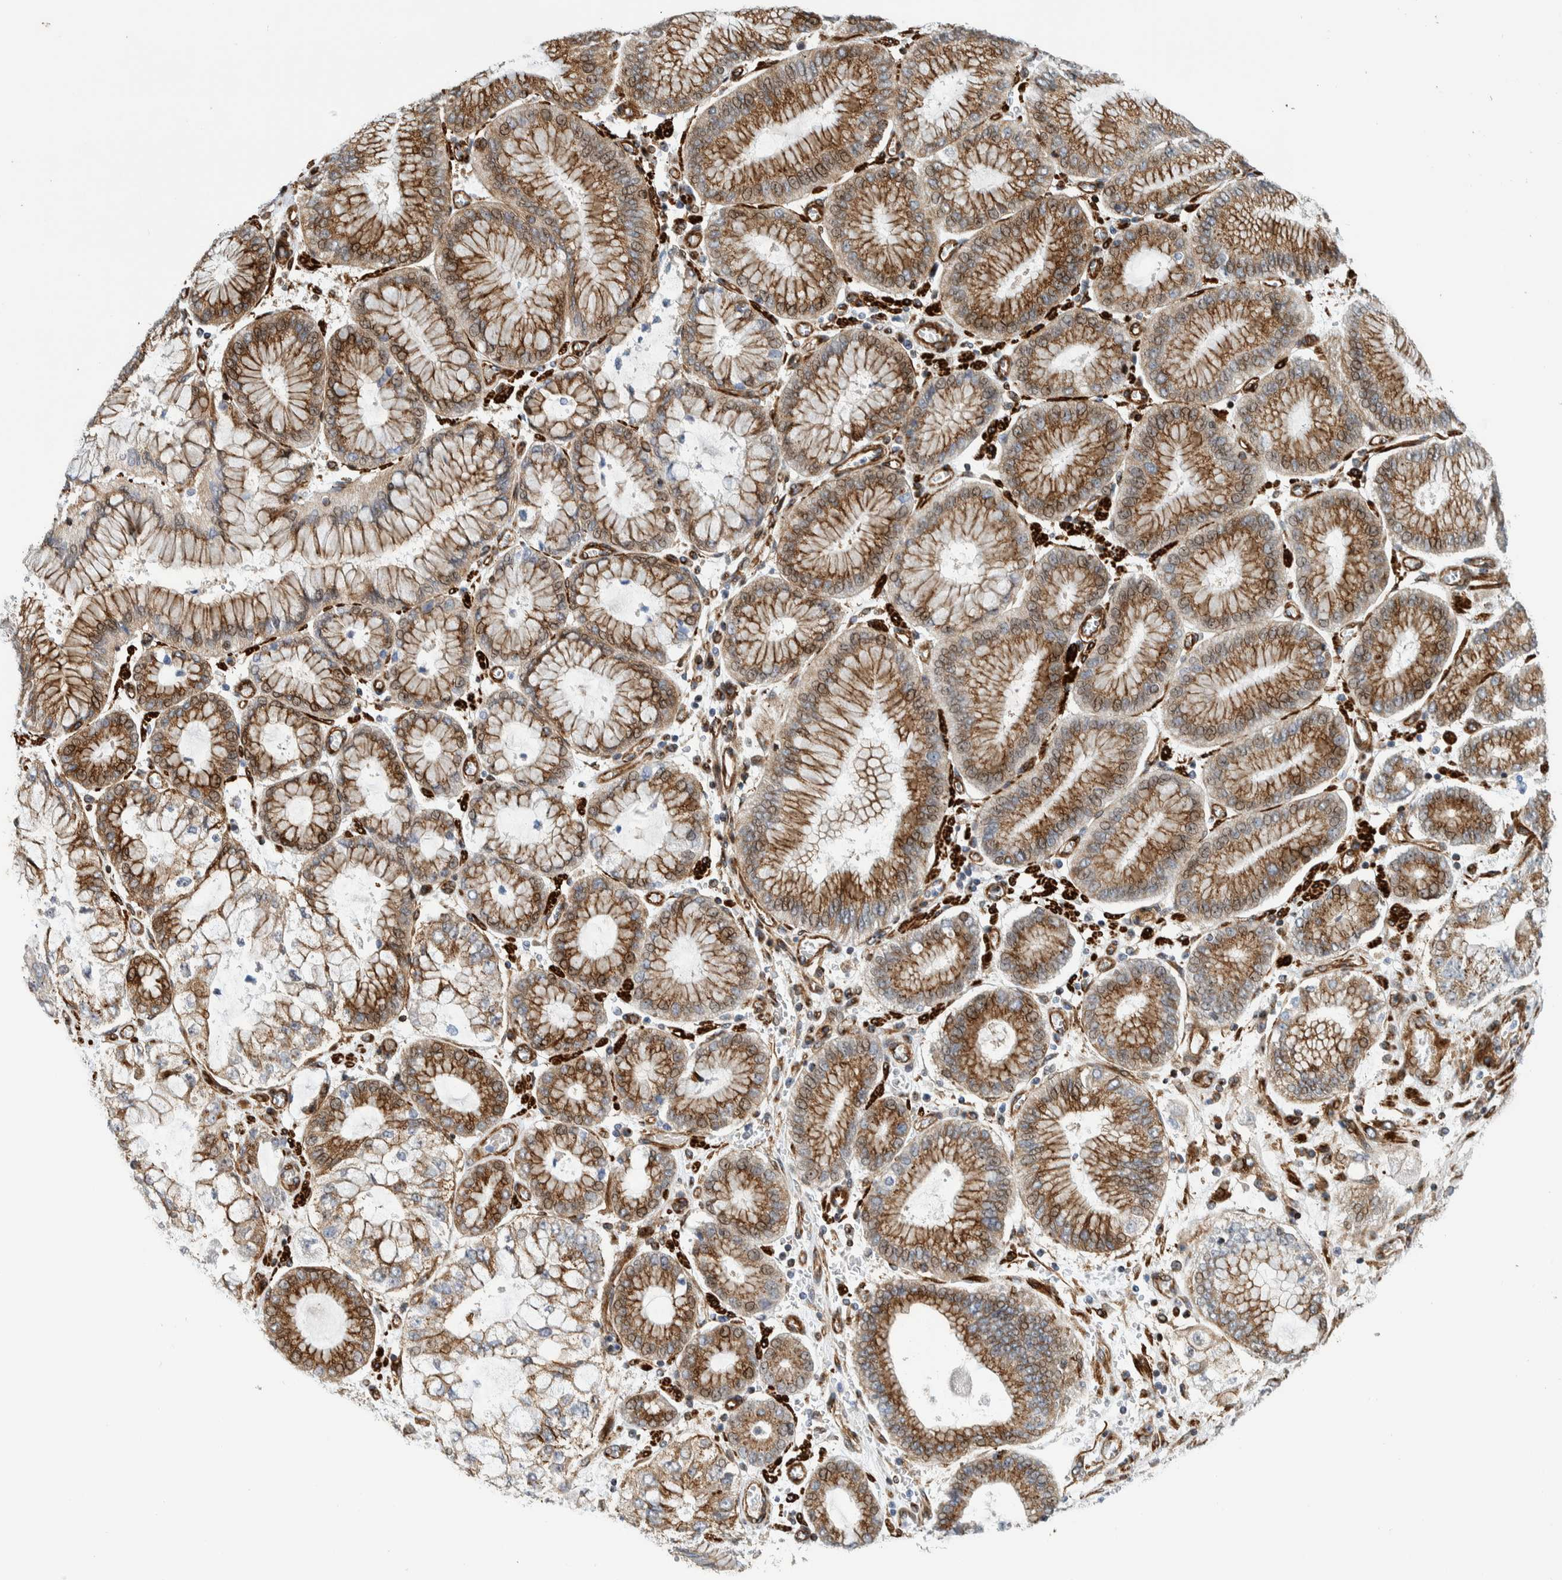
{"staining": {"intensity": "moderate", "quantity": ">75%", "location": "cytoplasmic/membranous,nuclear"}, "tissue": "stomach cancer", "cell_type": "Tumor cells", "image_type": "cancer", "snomed": [{"axis": "morphology", "description": "Adenocarcinoma, NOS"}, {"axis": "topography", "description": "Stomach"}], "caption": "A photomicrograph of stomach cancer (adenocarcinoma) stained for a protein displays moderate cytoplasmic/membranous and nuclear brown staining in tumor cells.", "gene": "CCDC57", "patient": {"sex": "male", "age": 76}}